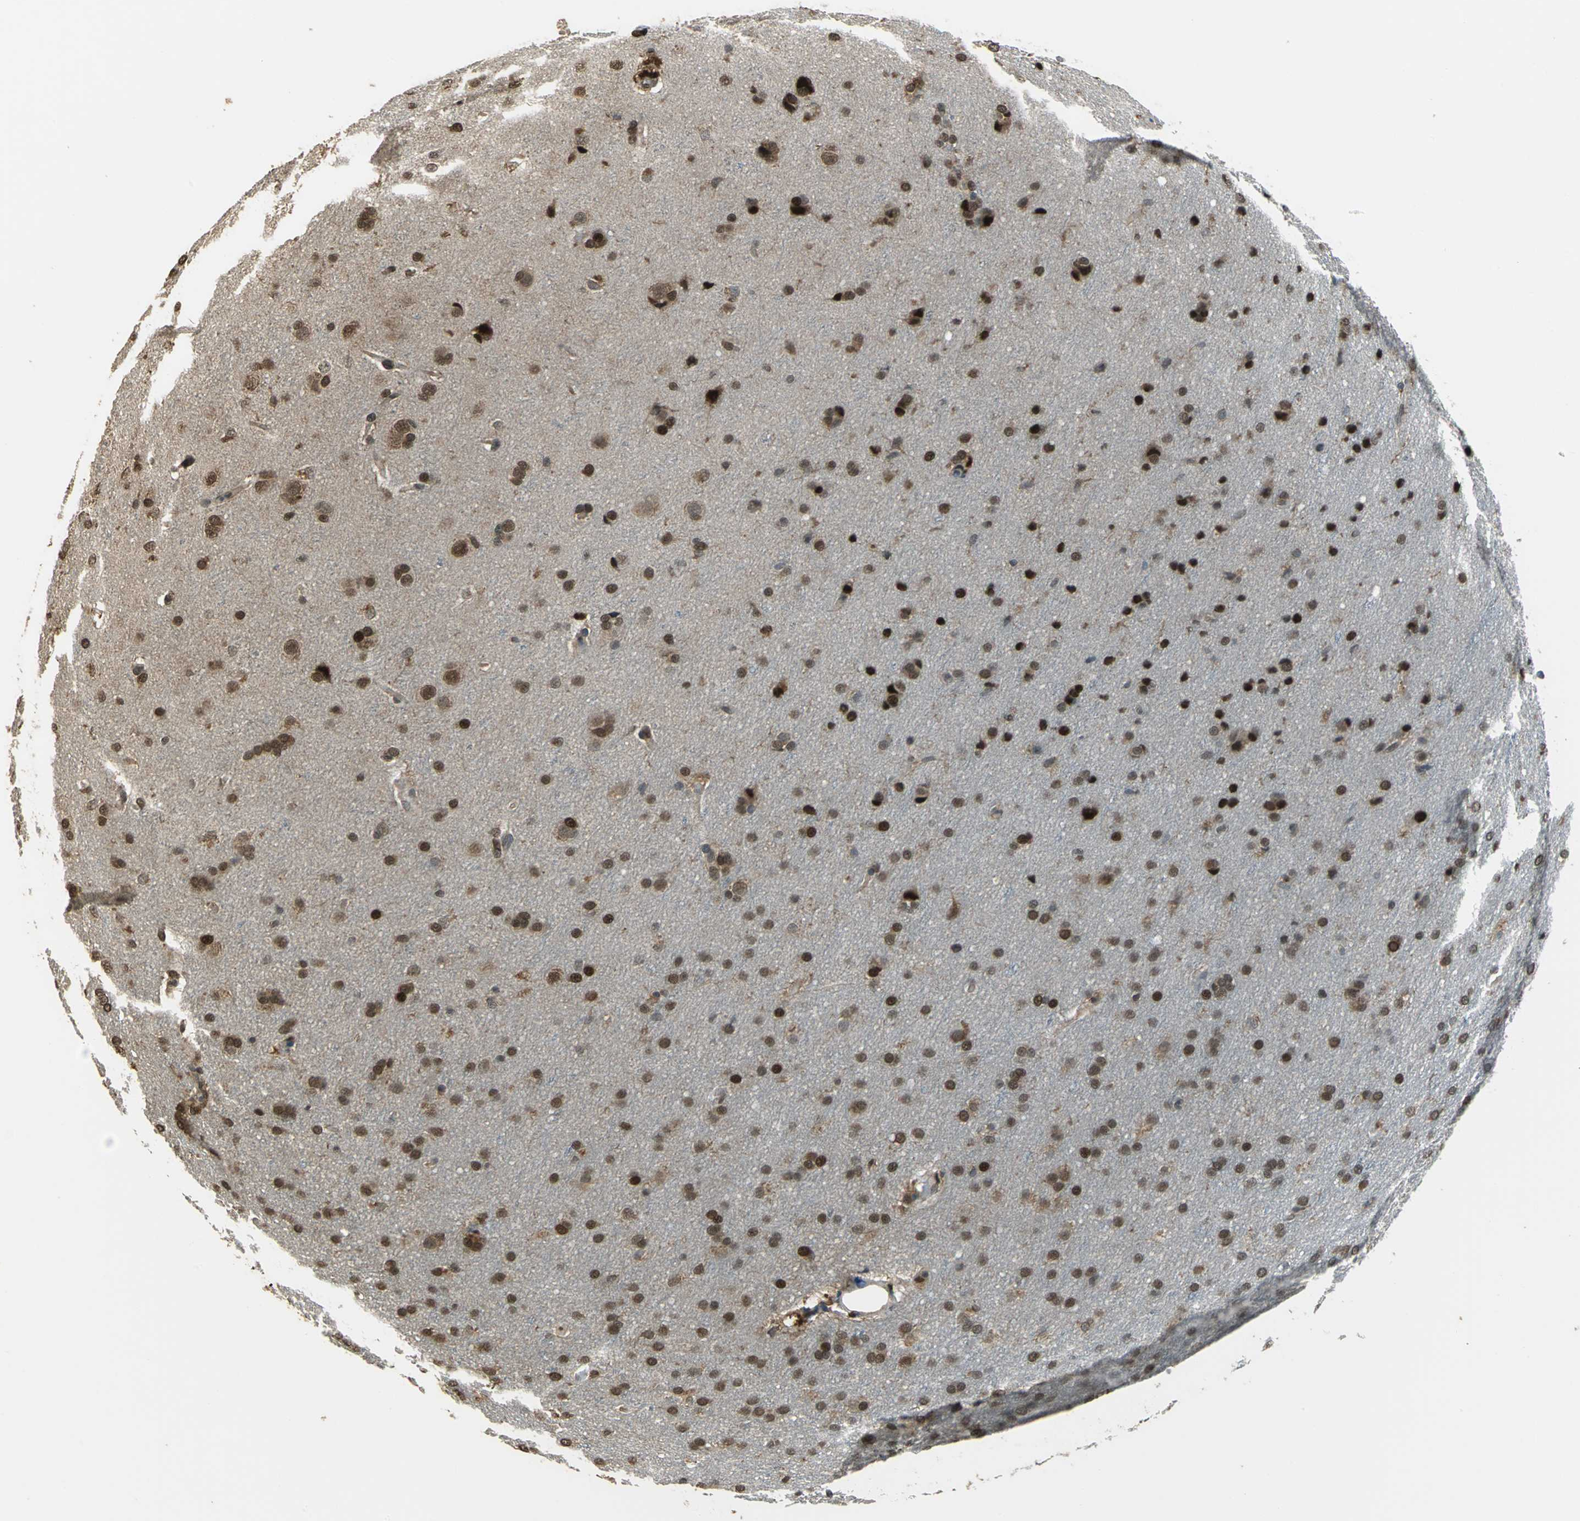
{"staining": {"intensity": "moderate", "quantity": ">75%", "location": "nuclear"}, "tissue": "glioma", "cell_type": "Tumor cells", "image_type": "cancer", "snomed": [{"axis": "morphology", "description": "Glioma, malignant, Low grade"}, {"axis": "topography", "description": "Brain"}], "caption": "A photomicrograph of malignant low-grade glioma stained for a protein shows moderate nuclear brown staining in tumor cells.", "gene": "MIS18BP1", "patient": {"sex": "female", "age": 32}}